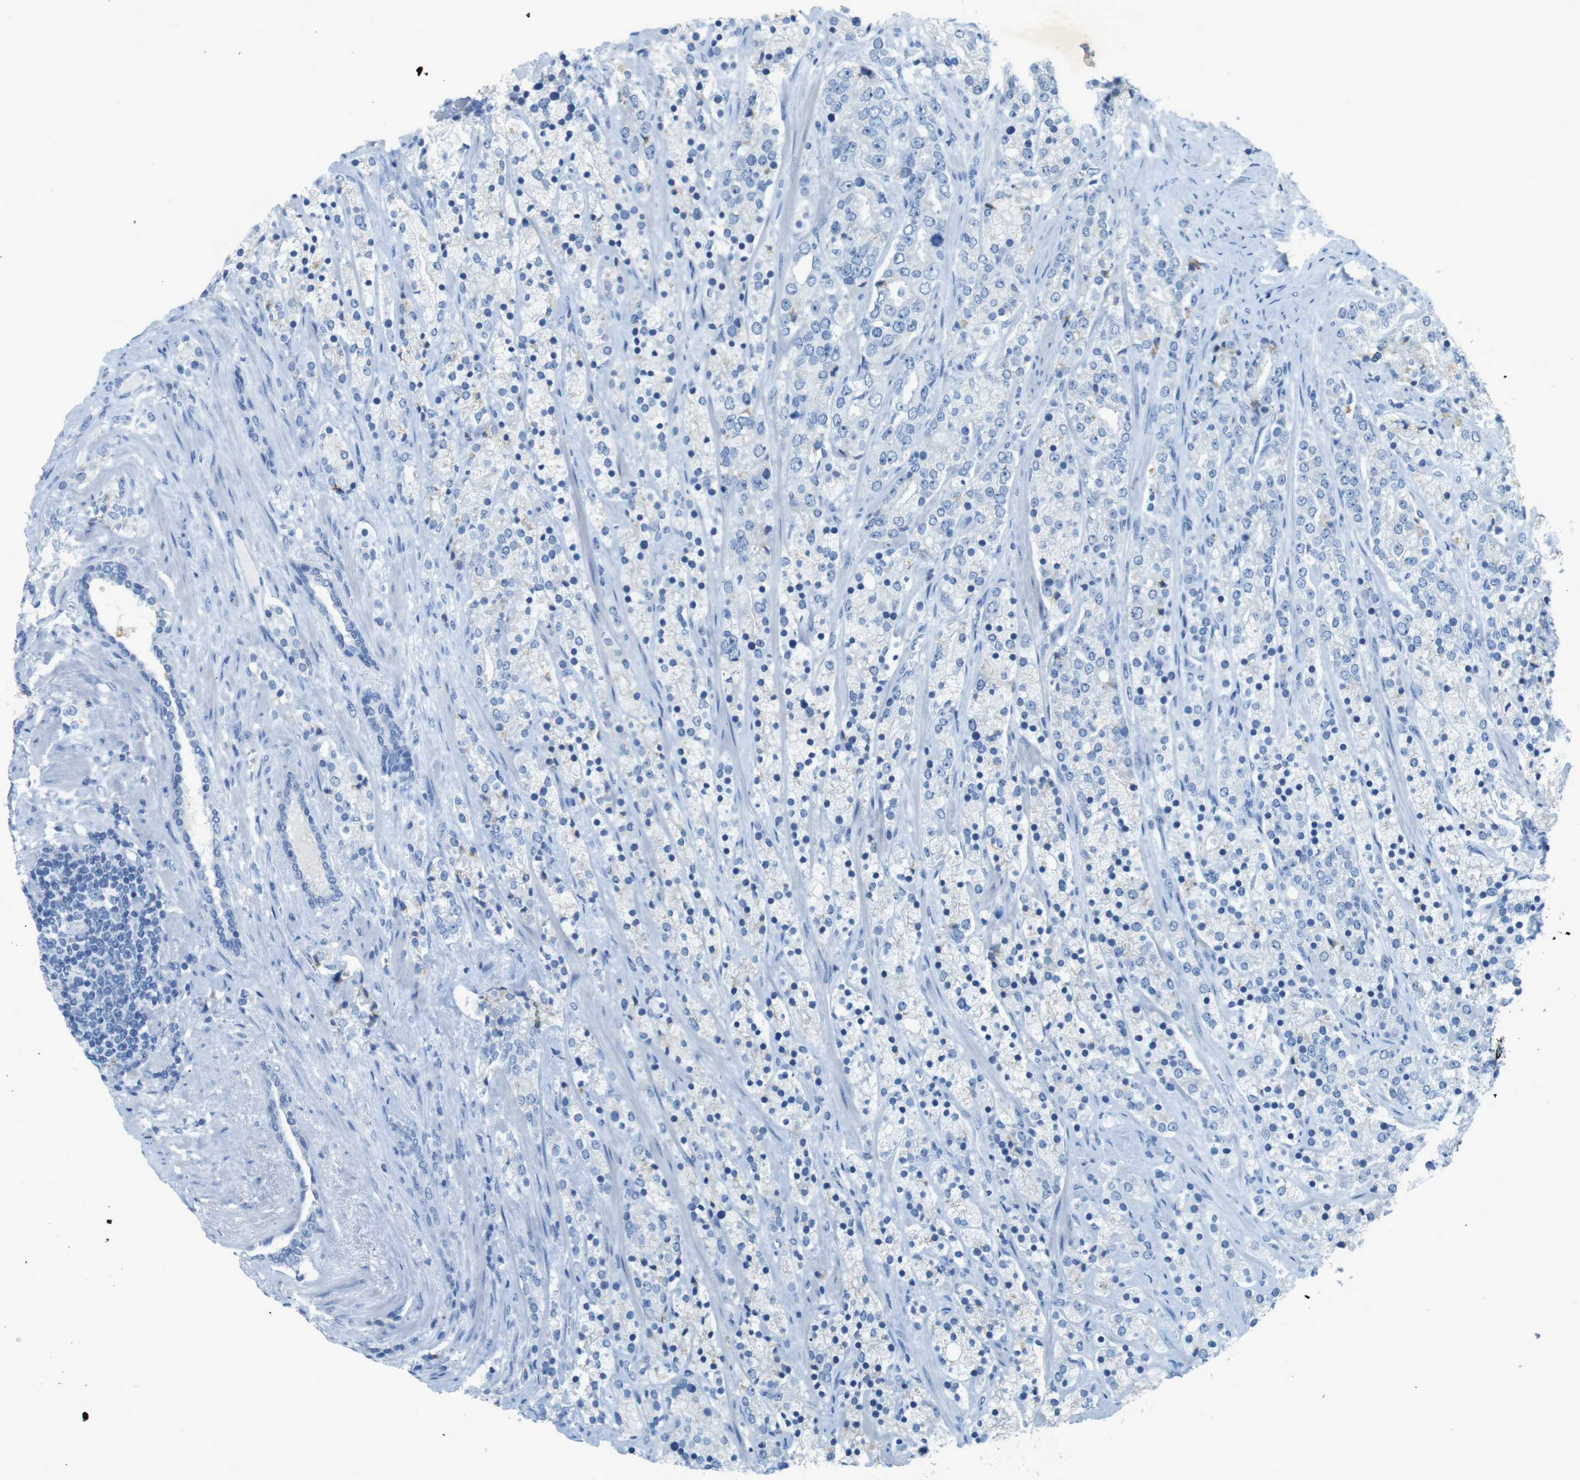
{"staining": {"intensity": "negative", "quantity": "none", "location": "none"}, "tissue": "prostate cancer", "cell_type": "Tumor cells", "image_type": "cancer", "snomed": [{"axis": "morphology", "description": "Adenocarcinoma, High grade"}, {"axis": "topography", "description": "Prostate"}], "caption": "Tumor cells show no significant positivity in adenocarcinoma (high-grade) (prostate).", "gene": "CD320", "patient": {"sex": "male", "age": 71}}